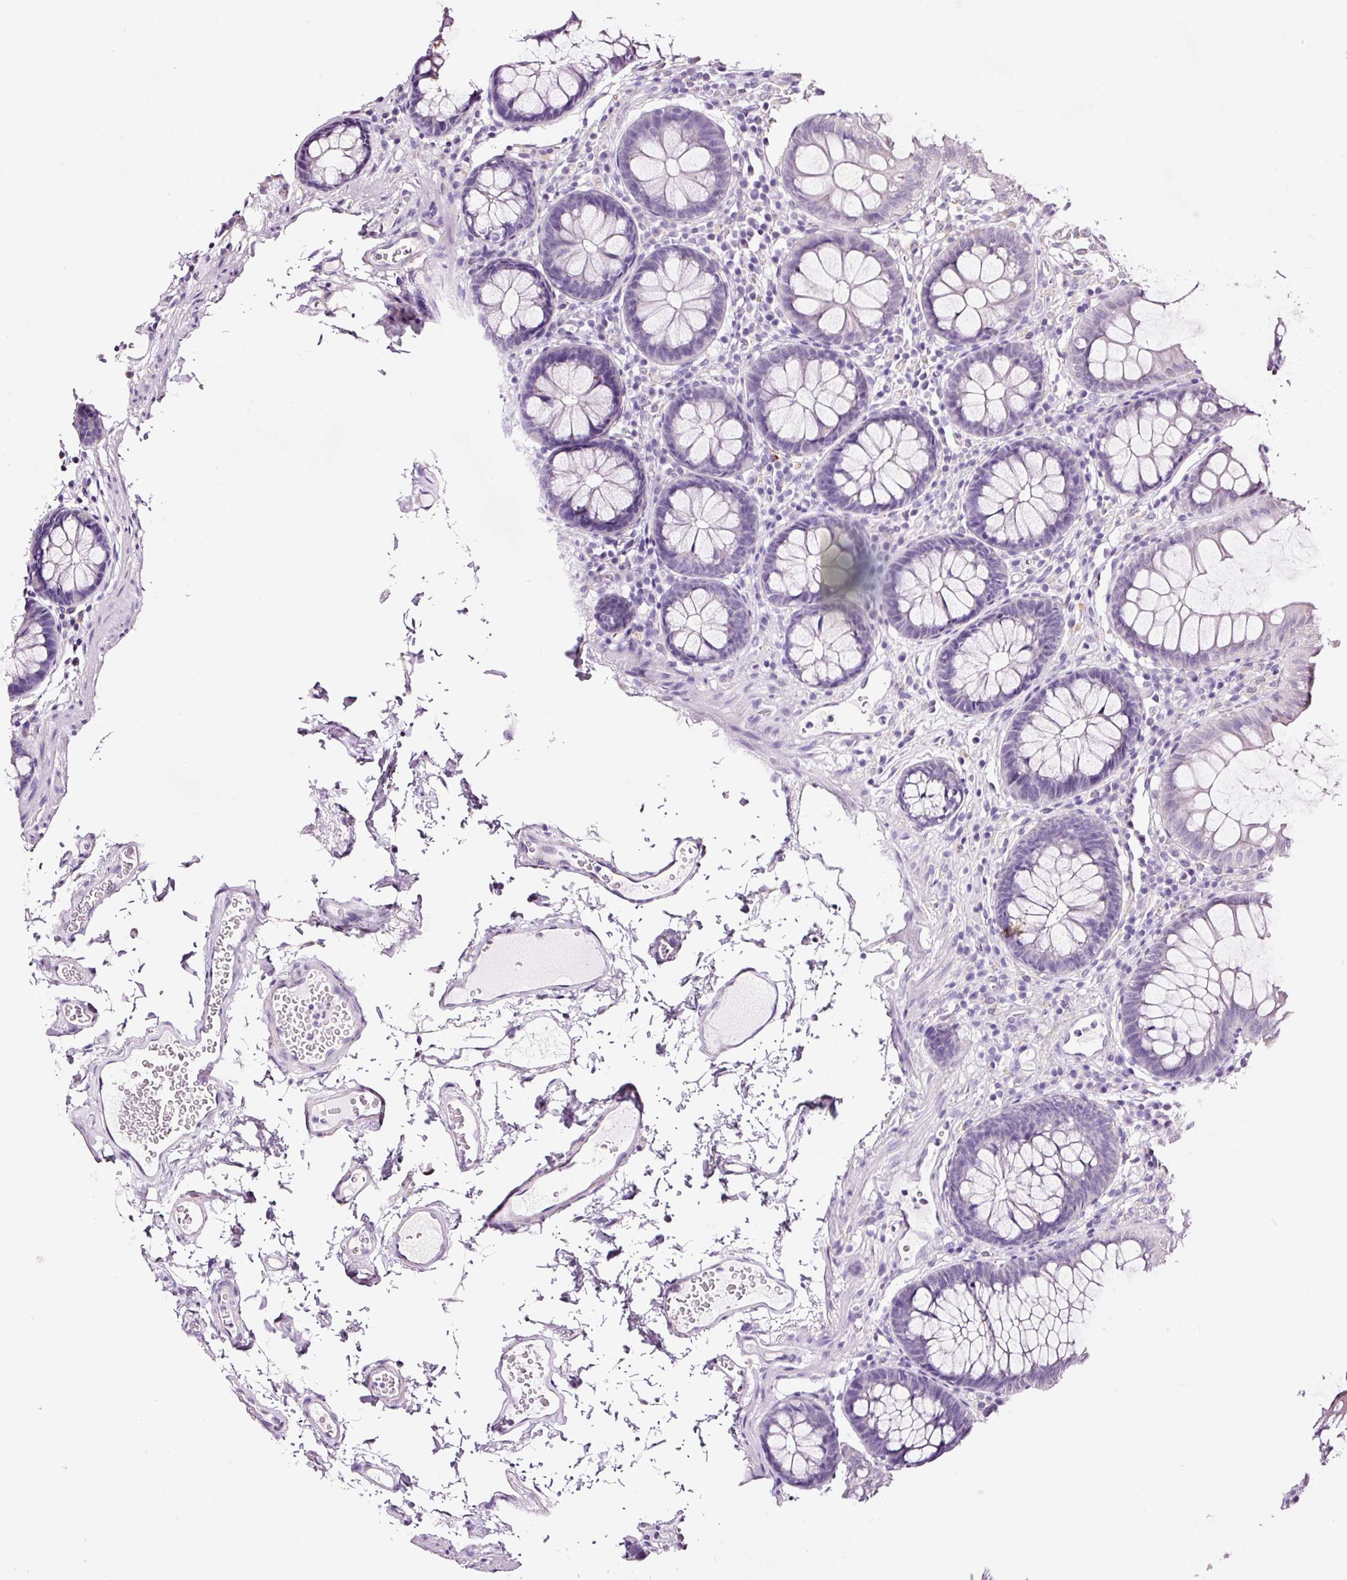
{"staining": {"intensity": "negative", "quantity": "none", "location": "none"}, "tissue": "colon", "cell_type": "Endothelial cells", "image_type": "normal", "snomed": [{"axis": "morphology", "description": "Normal tissue, NOS"}, {"axis": "topography", "description": "Colon"}, {"axis": "topography", "description": "Peripheral nerve tissue"}], "caption": "Colon stained for a protein using immunohistochemistry shows no expression endothelial cells.", "gene": "RTF2", "patient": {"sex": "male", "age": 84}}